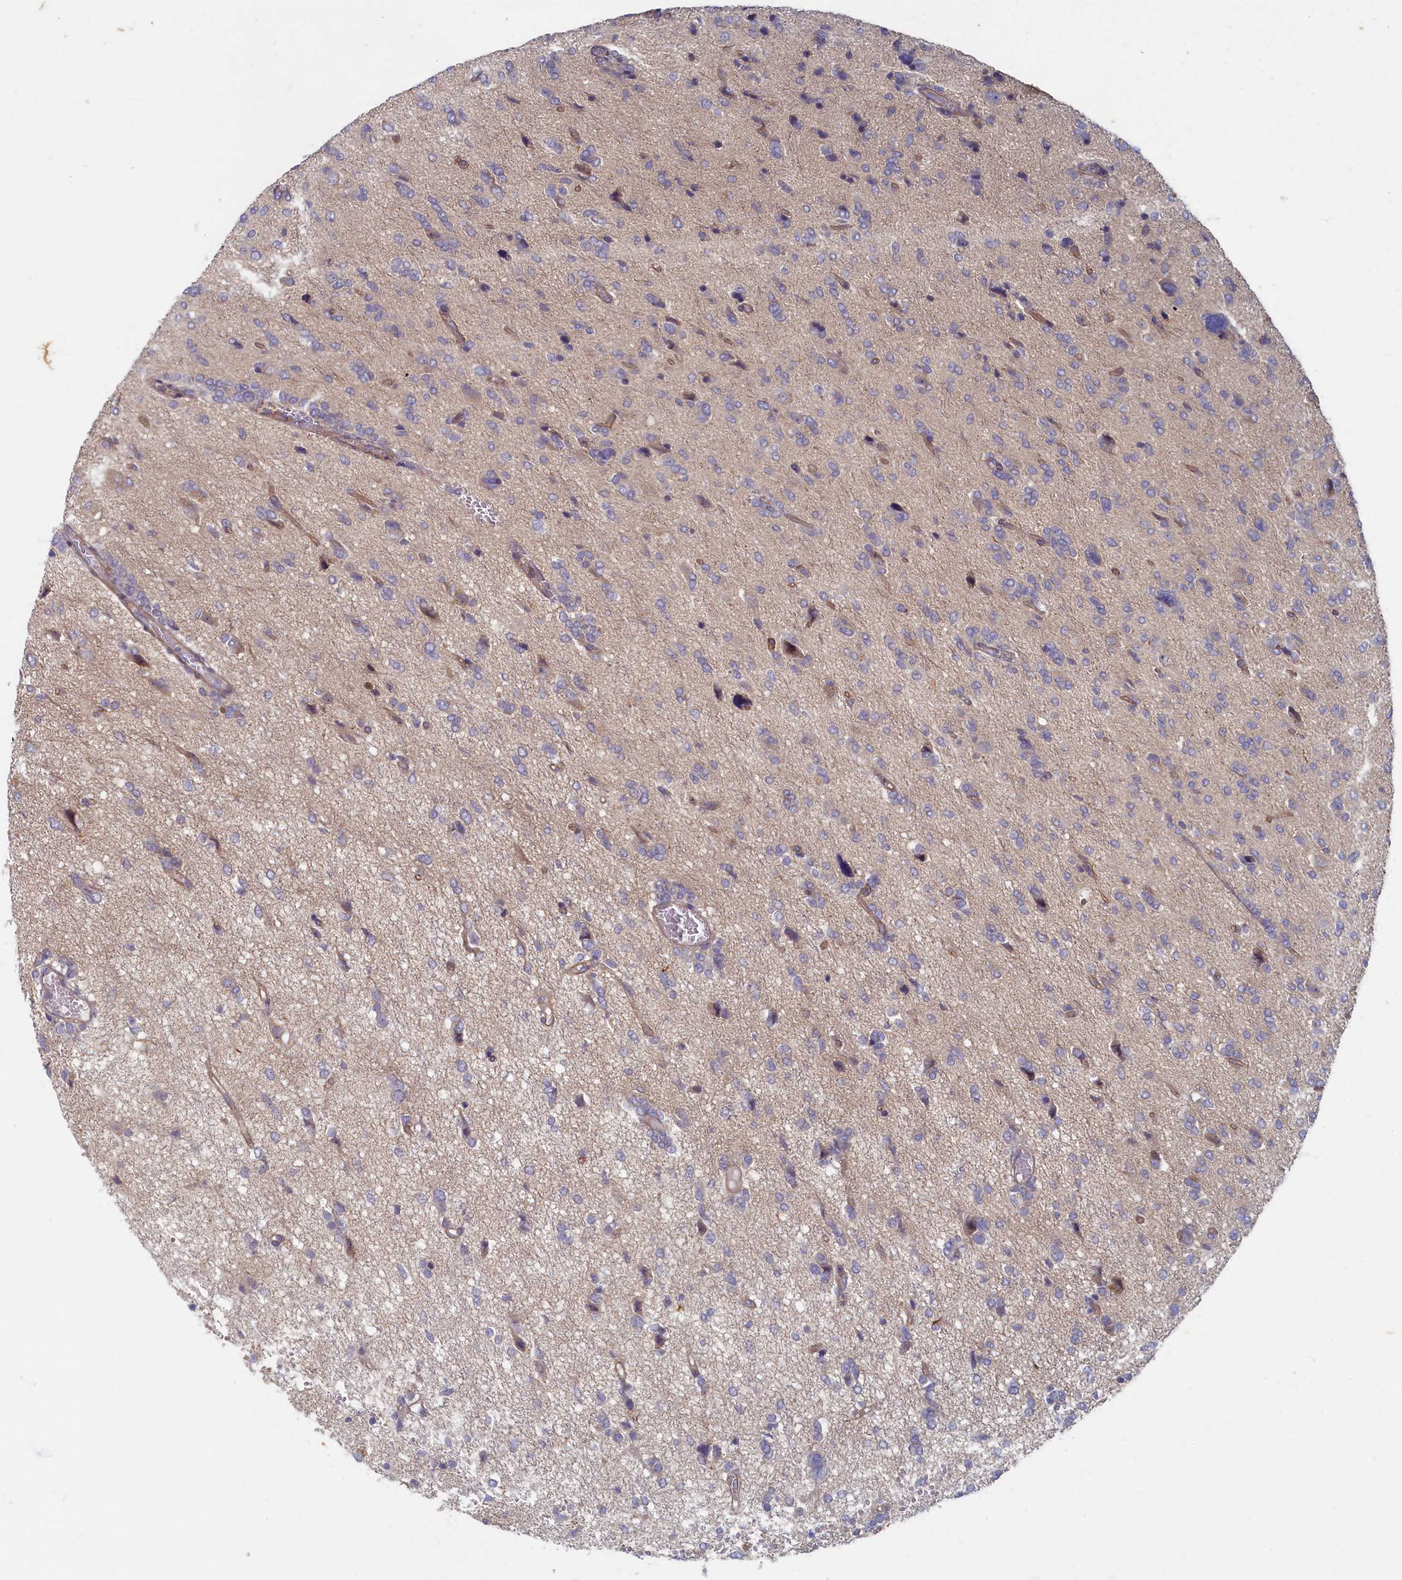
{"staining": {"intensity": "negative", "quantity": "none", "location": "none"}, "tissue": "glioma", "cell_type": "Tumor cells", "image_type": "cancer", "snomed": [{"axis": "morphology", "description": "Glioma, malignant, High grade"}, {"axis": "topography", "description": "Brain"}], "caption": "The photomicrograph reveals no significant expression in tumor cells of glioma.", "gene": "WDR59", "patient": {"sex": "female", "age": 59}}